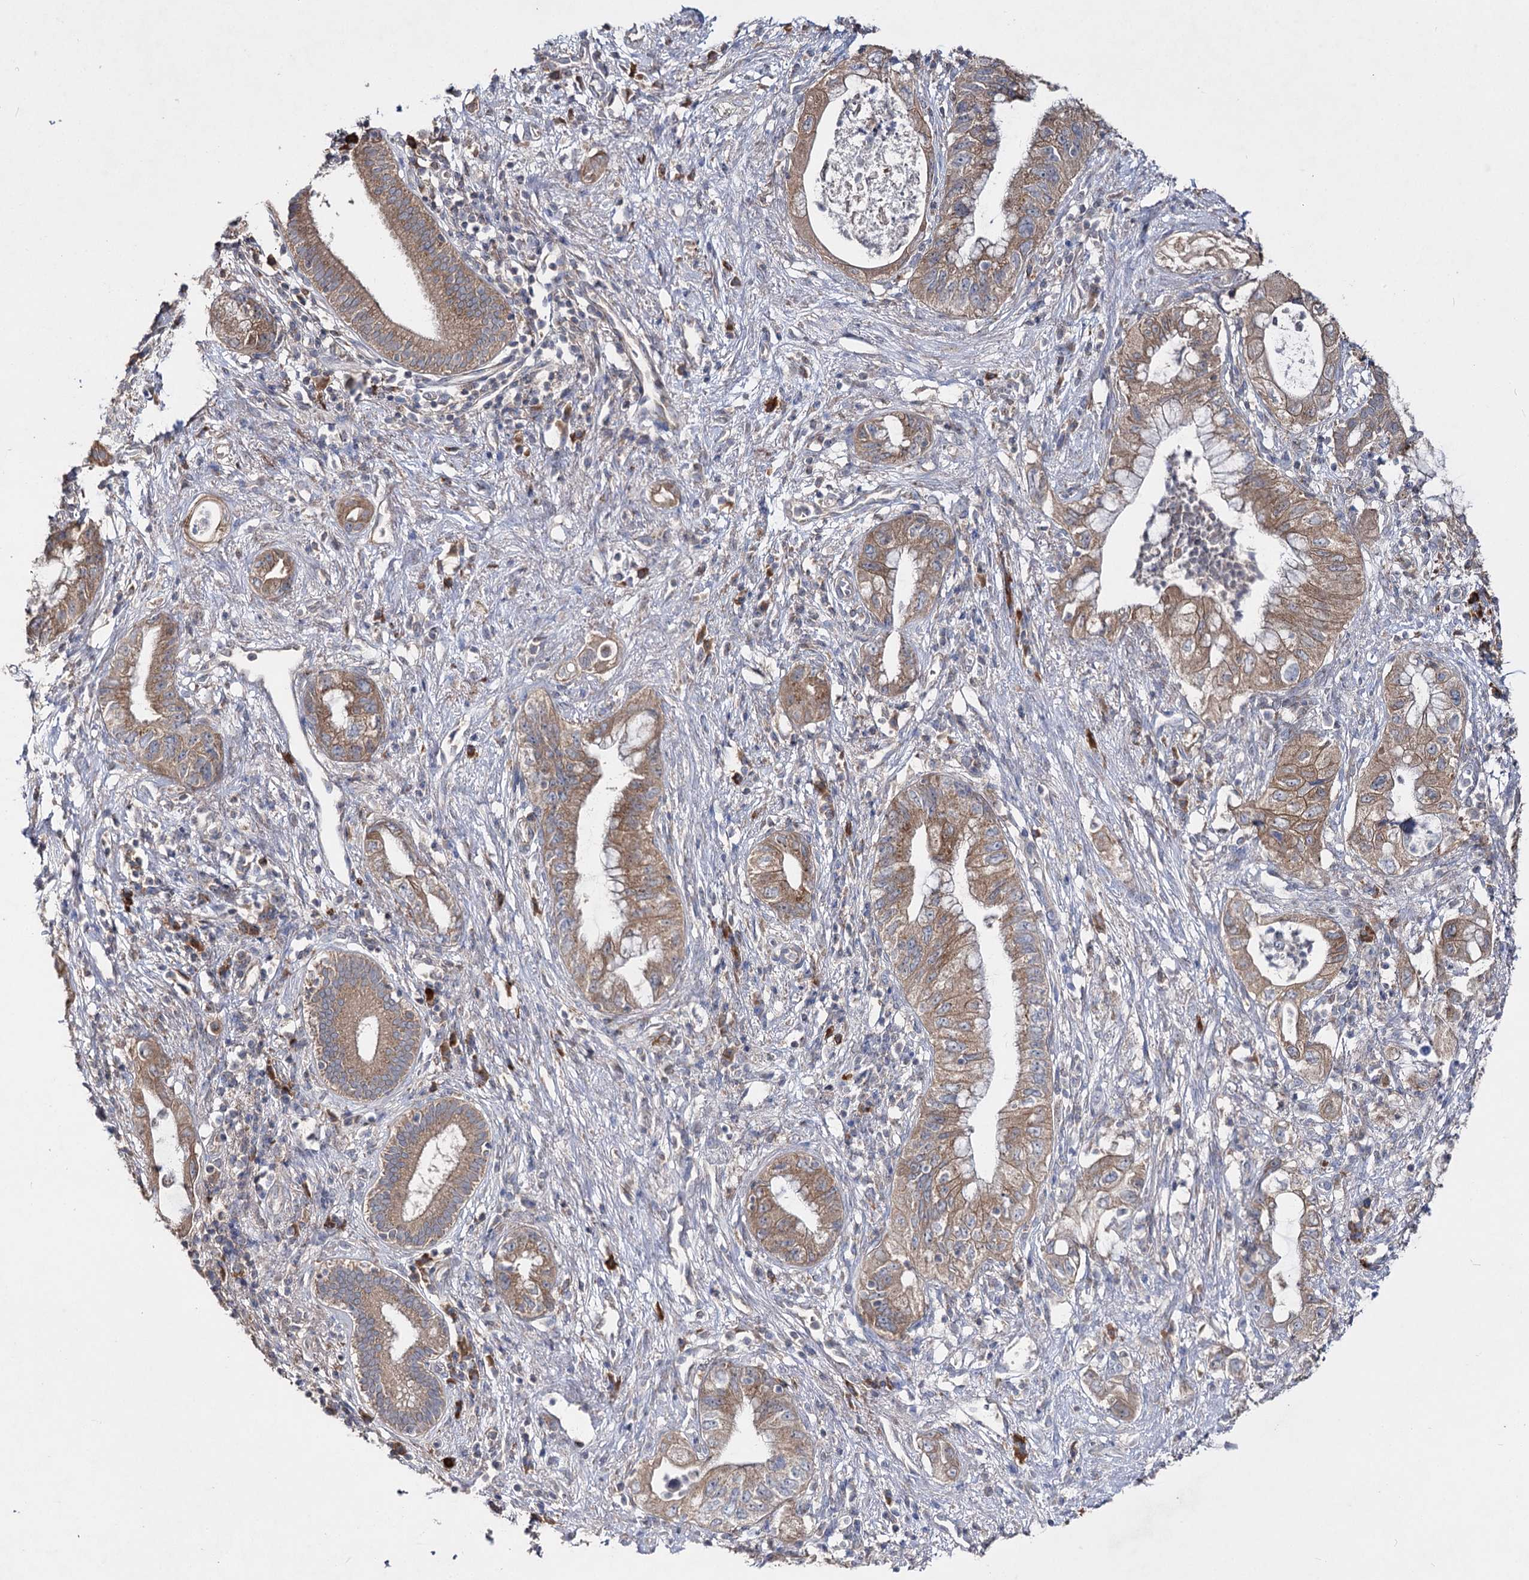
{"staining": {"intensity": "moderate", "quantity": ">75%", "location": "cytoplasmic/membranous"}, "tissue": "pancreatic cancer", "cell_type": "Tumor cells", "image_type": "cancer", "snomed": [{"axis": "morphology", "description": "Adenocarcinoma, NOS"}, {"axis": "topography", "description": "Pancreas"}], "caption": "This histopathology image exhibits immunohistochemistry staining of human adenocarcinoma (pancreatic), with medium moderate cytoplasmic/membranous positivity in approximately >75% of tumor cells.", "gene": "IL1RAP", "patient": {"sex": "female", "age": 73}}